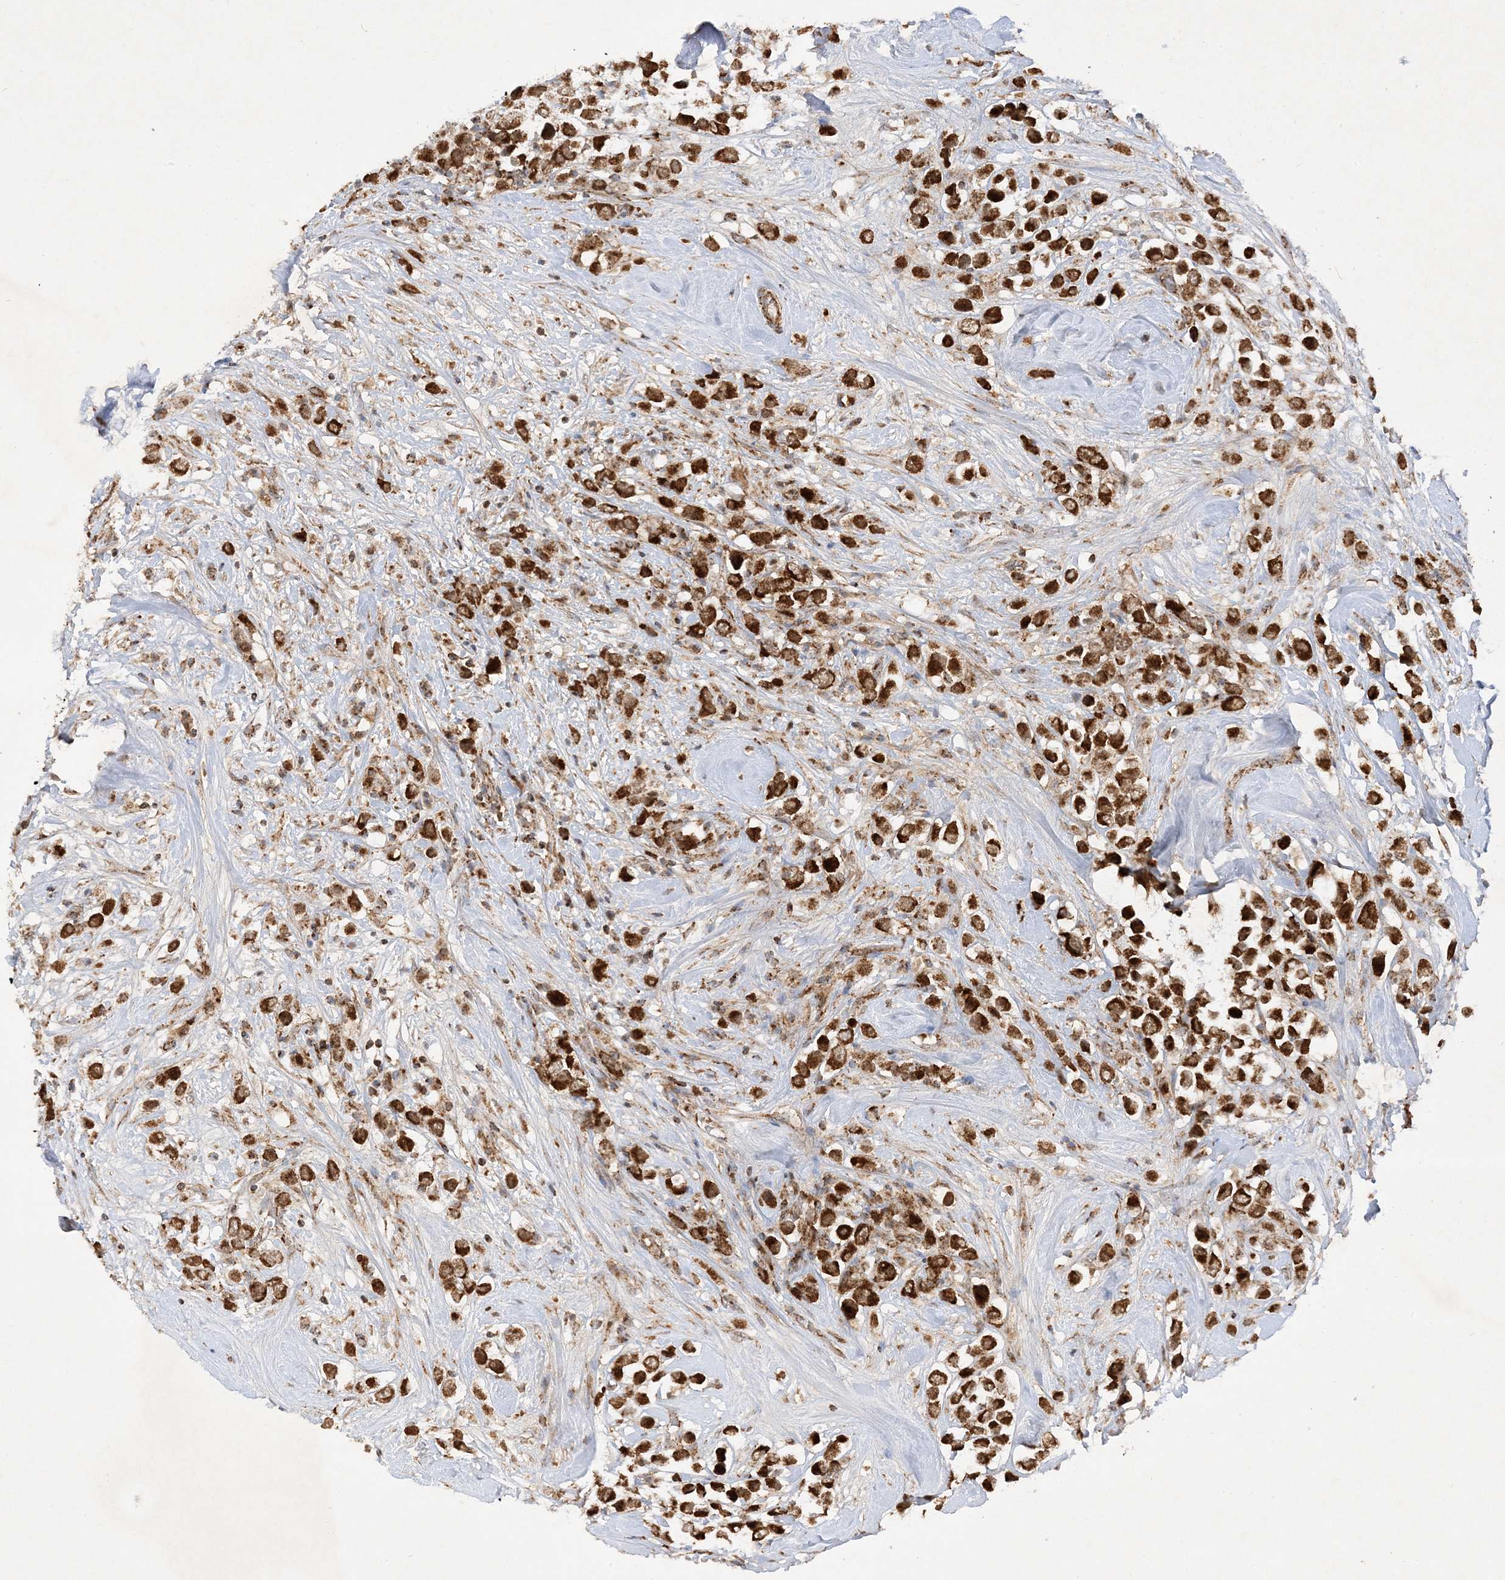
{"staining": {"intensity": "strong", "quantity": ">75%", "location": "cytoplasmic/membranous"}, "tissue": "breast cancer", "cell_type": "Tumor cells", "image_type": "cancer", "snomed": [{"axis": "morphology", "description": "Duct carcinoma"}, {"axis": "topography", "description": "Breast"}], "caption": "Immunohistochemical staining of human breast cancer exhibits high levels of strong cytoplasmic/membranous positivity in approximately >75% of tumor cells.", "gene": "NDUFAF3", "patient": {"sex": "female", "age": 61}}